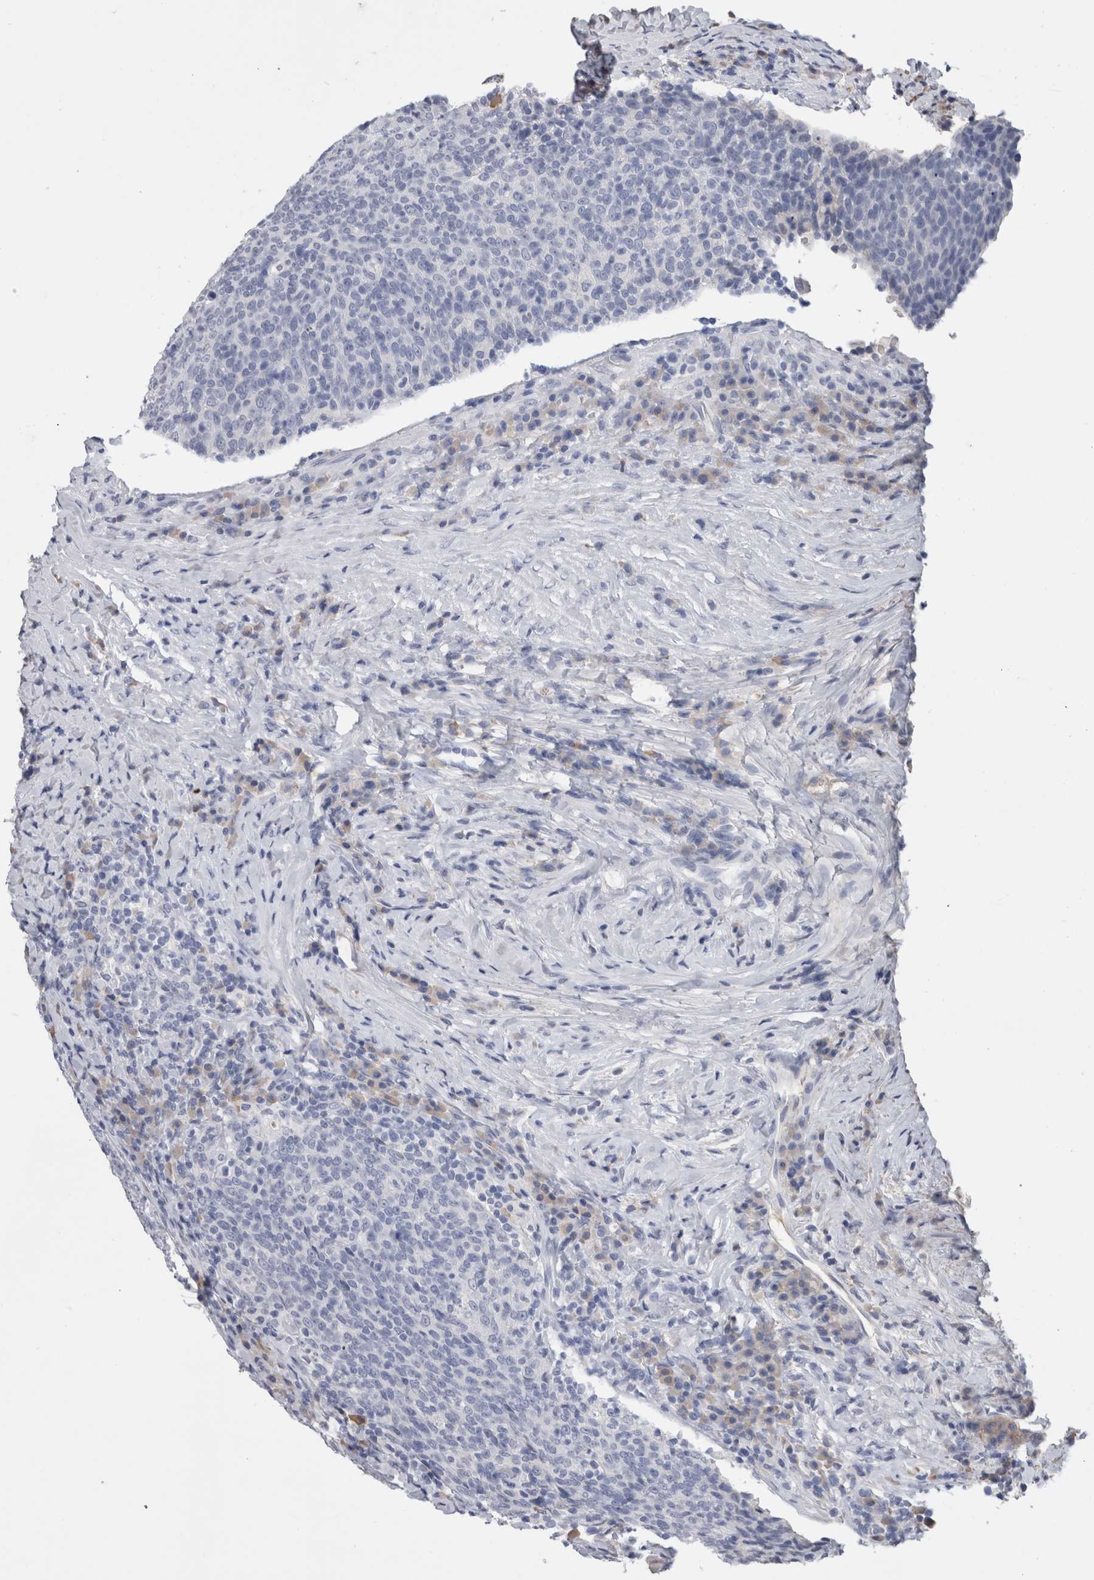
{"staining": {"intensity": "negative", "quantity": "none", "location": "none"}, "tissue": "head and neck cancer", "cell_type": "Tumor cells", "image_type": "cancer", "snomed": [{"axis": "morphology", "description": "Squamous cell carcinoma, NOS"}, {"axis": "morphology", "description": "Squamous cell carcinoma, metastatic, NOS"}, {"axis": "topography", "description": "Lymph node"}, {"axis": "topography", "description": "Head-Neck"}], "caption": "This is a histopathology image of immunohistochemistry (IHC) staining of head and neck squamous cell carcinoma, which shows no positivity in tumor cells. (Immunohistochemistry, brightfield microscopy, high magnification).", "gene": "FABP4", "patient": {"sex": "male", "age": 62}}